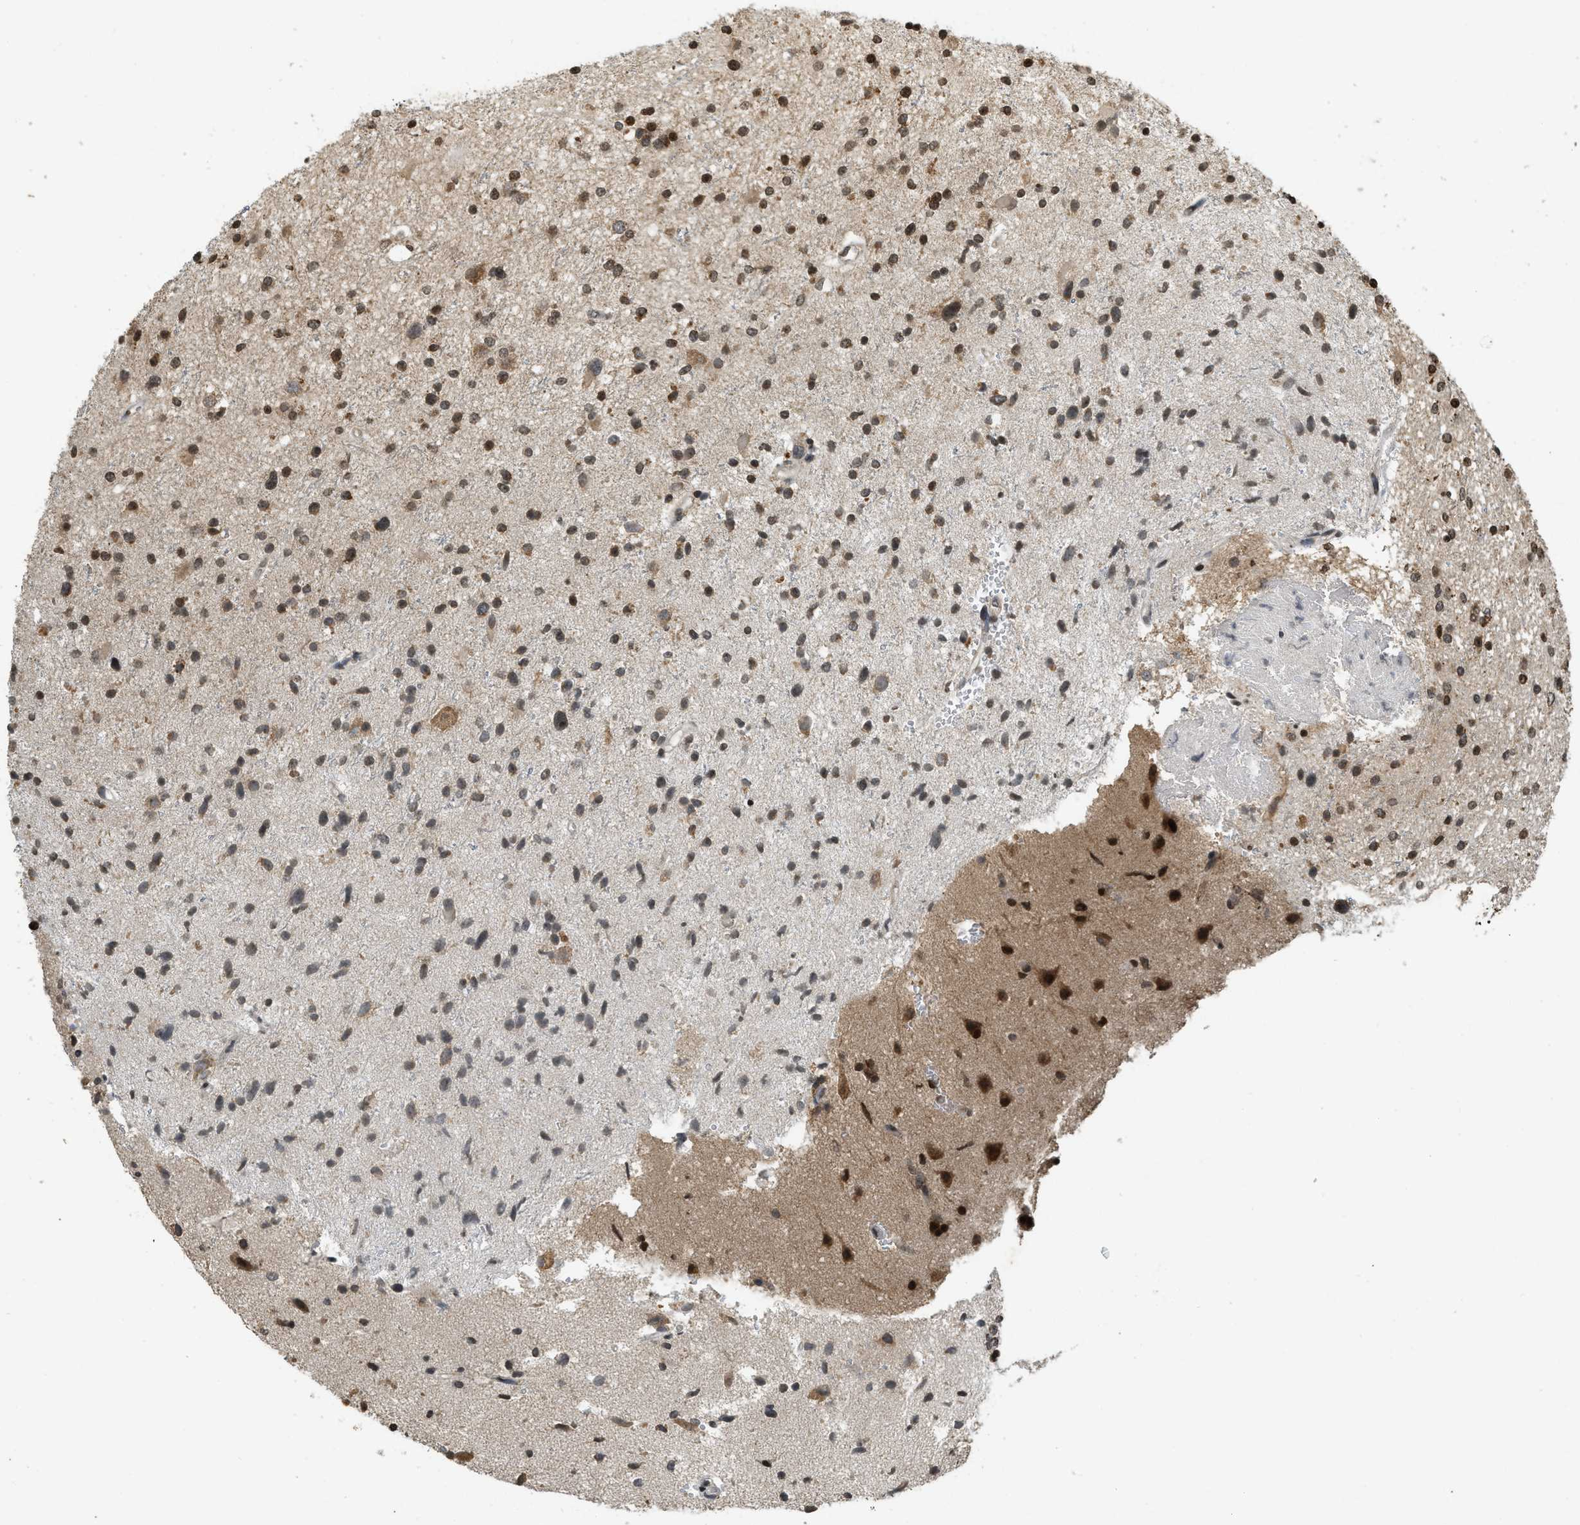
{"staining": {"intensity": "moderate", "quantity": ">75%", "location": "cytoplasmic/membranous,nuclear"}, "tissue": "glioma", "cell_type": "Tumor cells", "image_type": "cancer", "snomed": [{"axis": "morphology", "description": "Glioma, malignant, High grade"}, {"axis": "topography", "description": "Brain"}], "caption": "Immunohistochemistry of human glioma demonstrates medium levels of moderate cytoplasmic/membranous and nuclear expression in approximately >75% of tumor cells.", "gene": "SIAH1", "patient": {"sex": "male", "age": 33}}